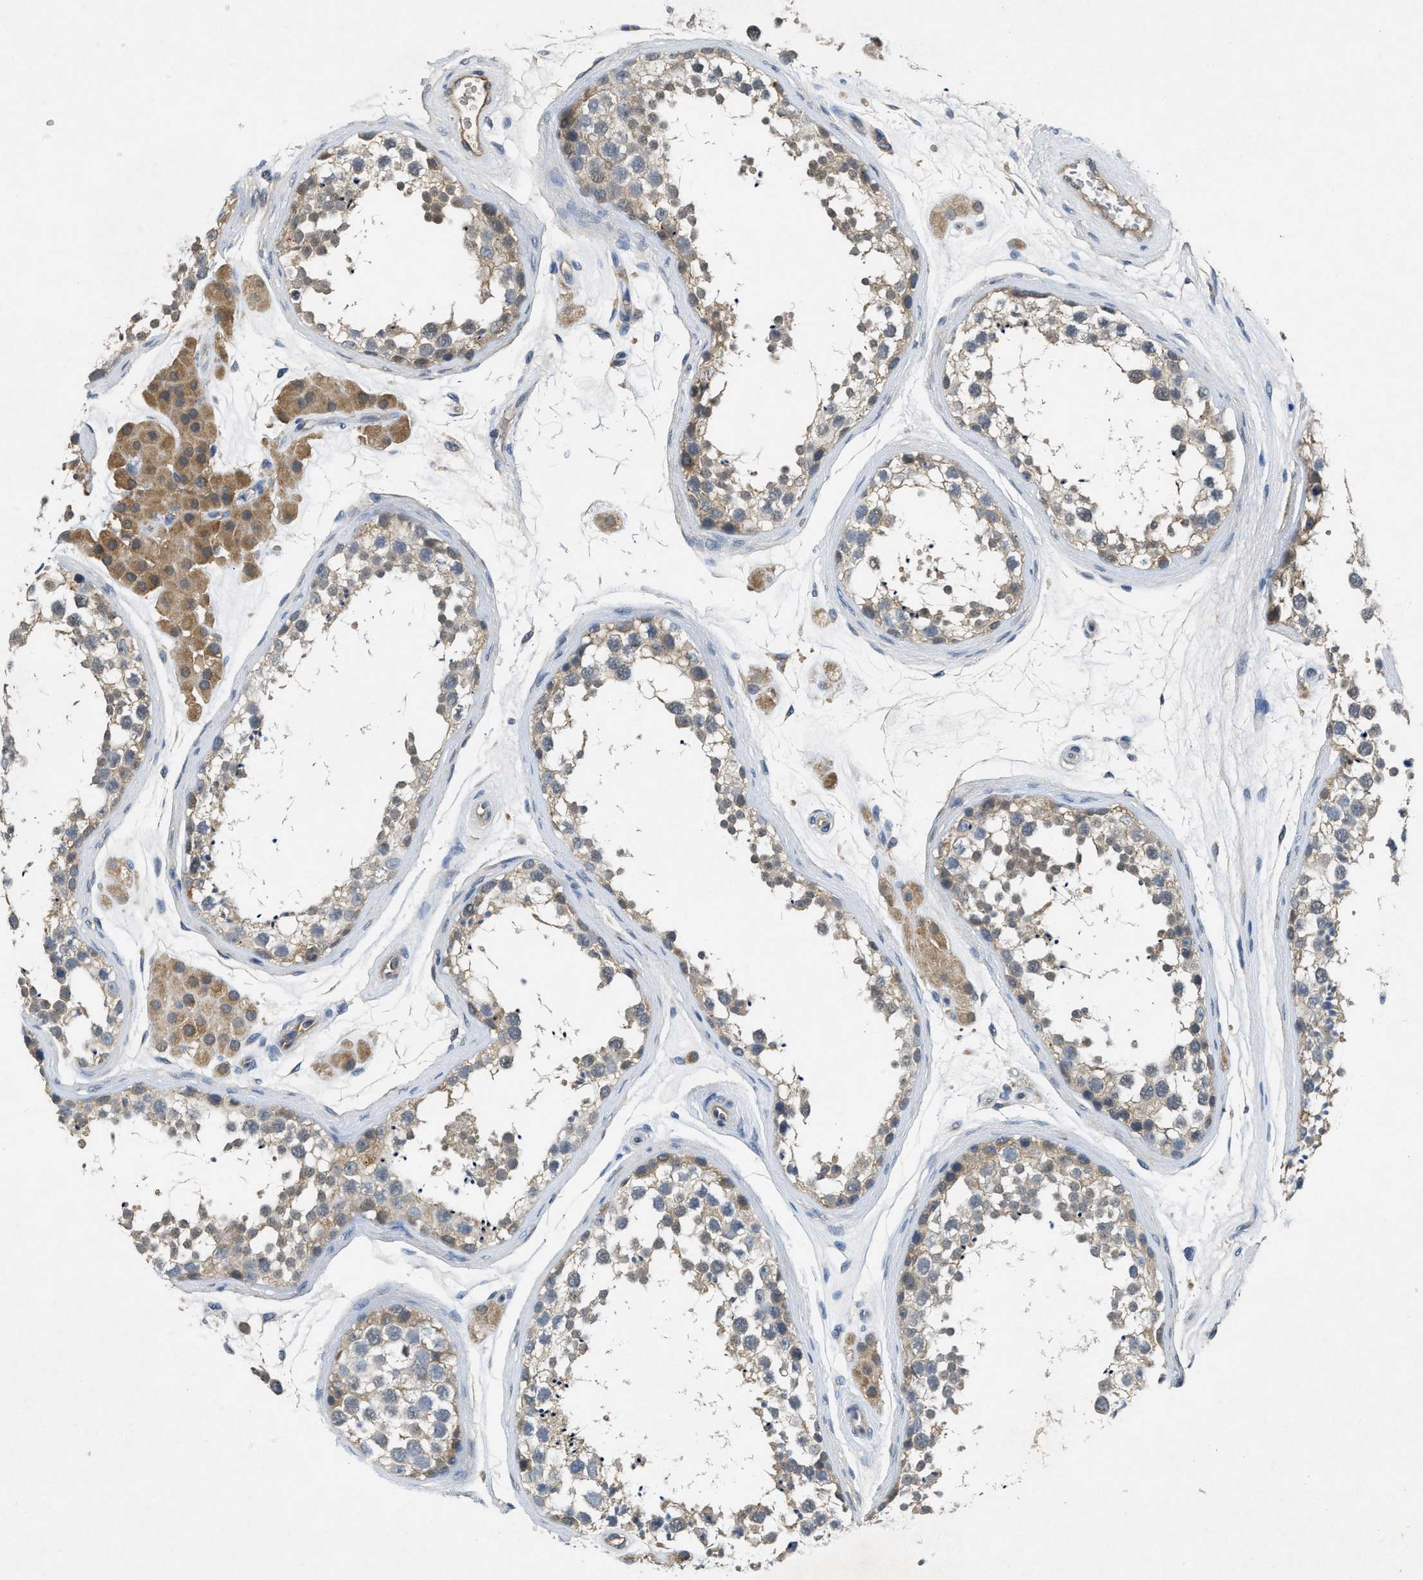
{"staining": {"intensity": "weak", "quantity": "25%-75%", "location": "cytoplasmic/membranous"}, "tissue": "testis", "cell_type": "Cells in seminiferous ducts", "image_type": "normal", "snomed": [{"axis": "morphology", "description": "Normal tissue, NOS"}, {"axis": "topography", "description": "Testis"}], "caption": "This photomicrograph exhibits IHC staining of normal testis, with low weak cytoplasmic/membranous staining in about 25%-75% of cells in seminiferous ducts.", "gene": "PPP3CA", "patient": {"sex": "male", "age": 56}}